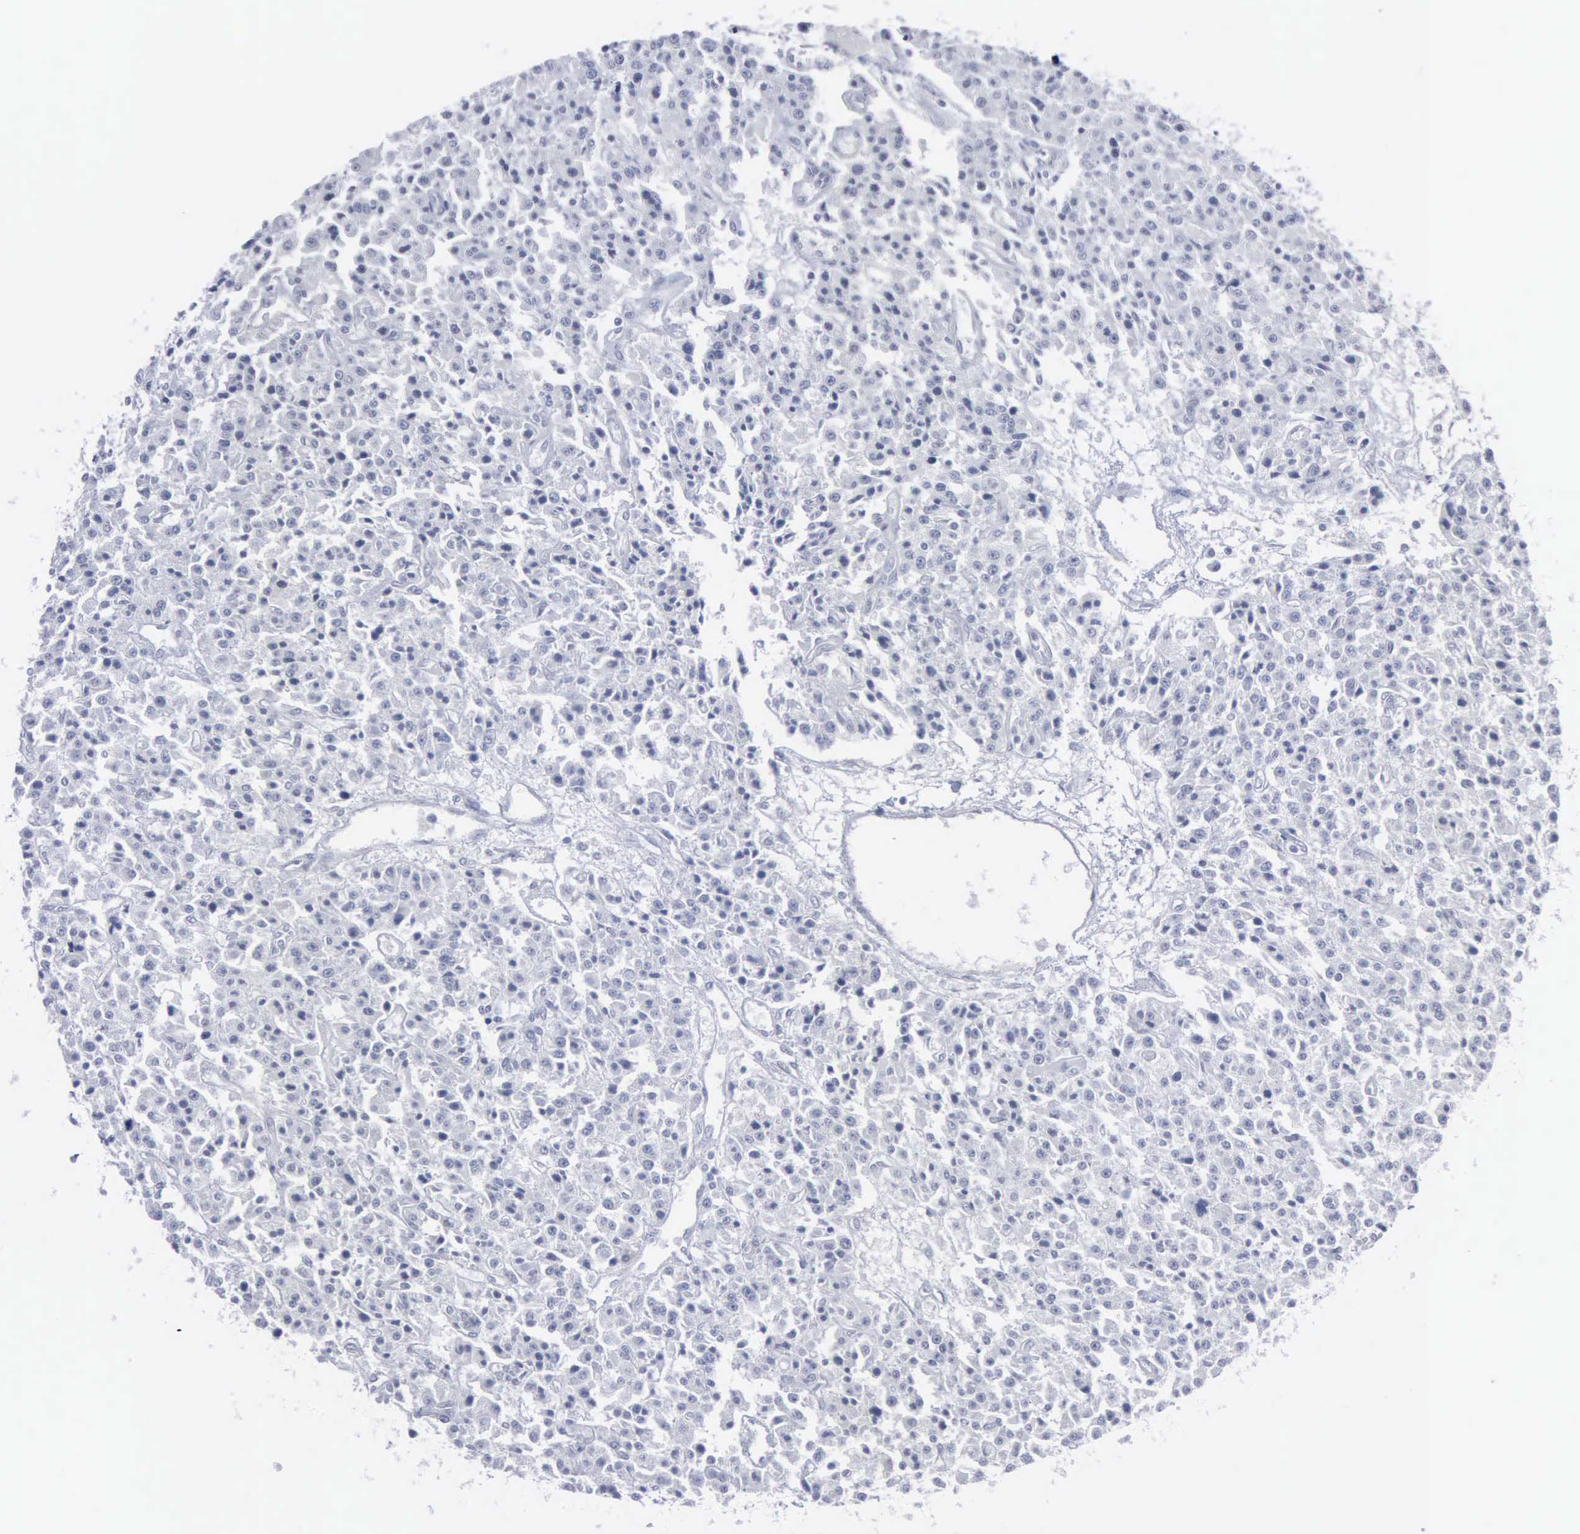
{"staining": {"intensity": "negative", "quantity": "none", "location": "none"}, "tissue": "carcinoid", "cell_type": "Tumor cells", "image_type": "cancer", "snomed": [{"axis": "morphology", "description": "Carcinoid, malignant, NOS"}, {"axis": "topography", "description": "Stomach"}], "caption": "DAB (3,3'-diaminobenzidine) immunohistochemical staining of human carcinoid shows no significant staining in tumor cells. (Stains: DAB (3,3'-diaminobenzidine) immunohistochemistry (IHC) with hematoxylin counter stain, Microscopy: brightfield microscopy at high magnification).", "gene": "MCM5", "patient": {"sex": "female", "age": 76}}